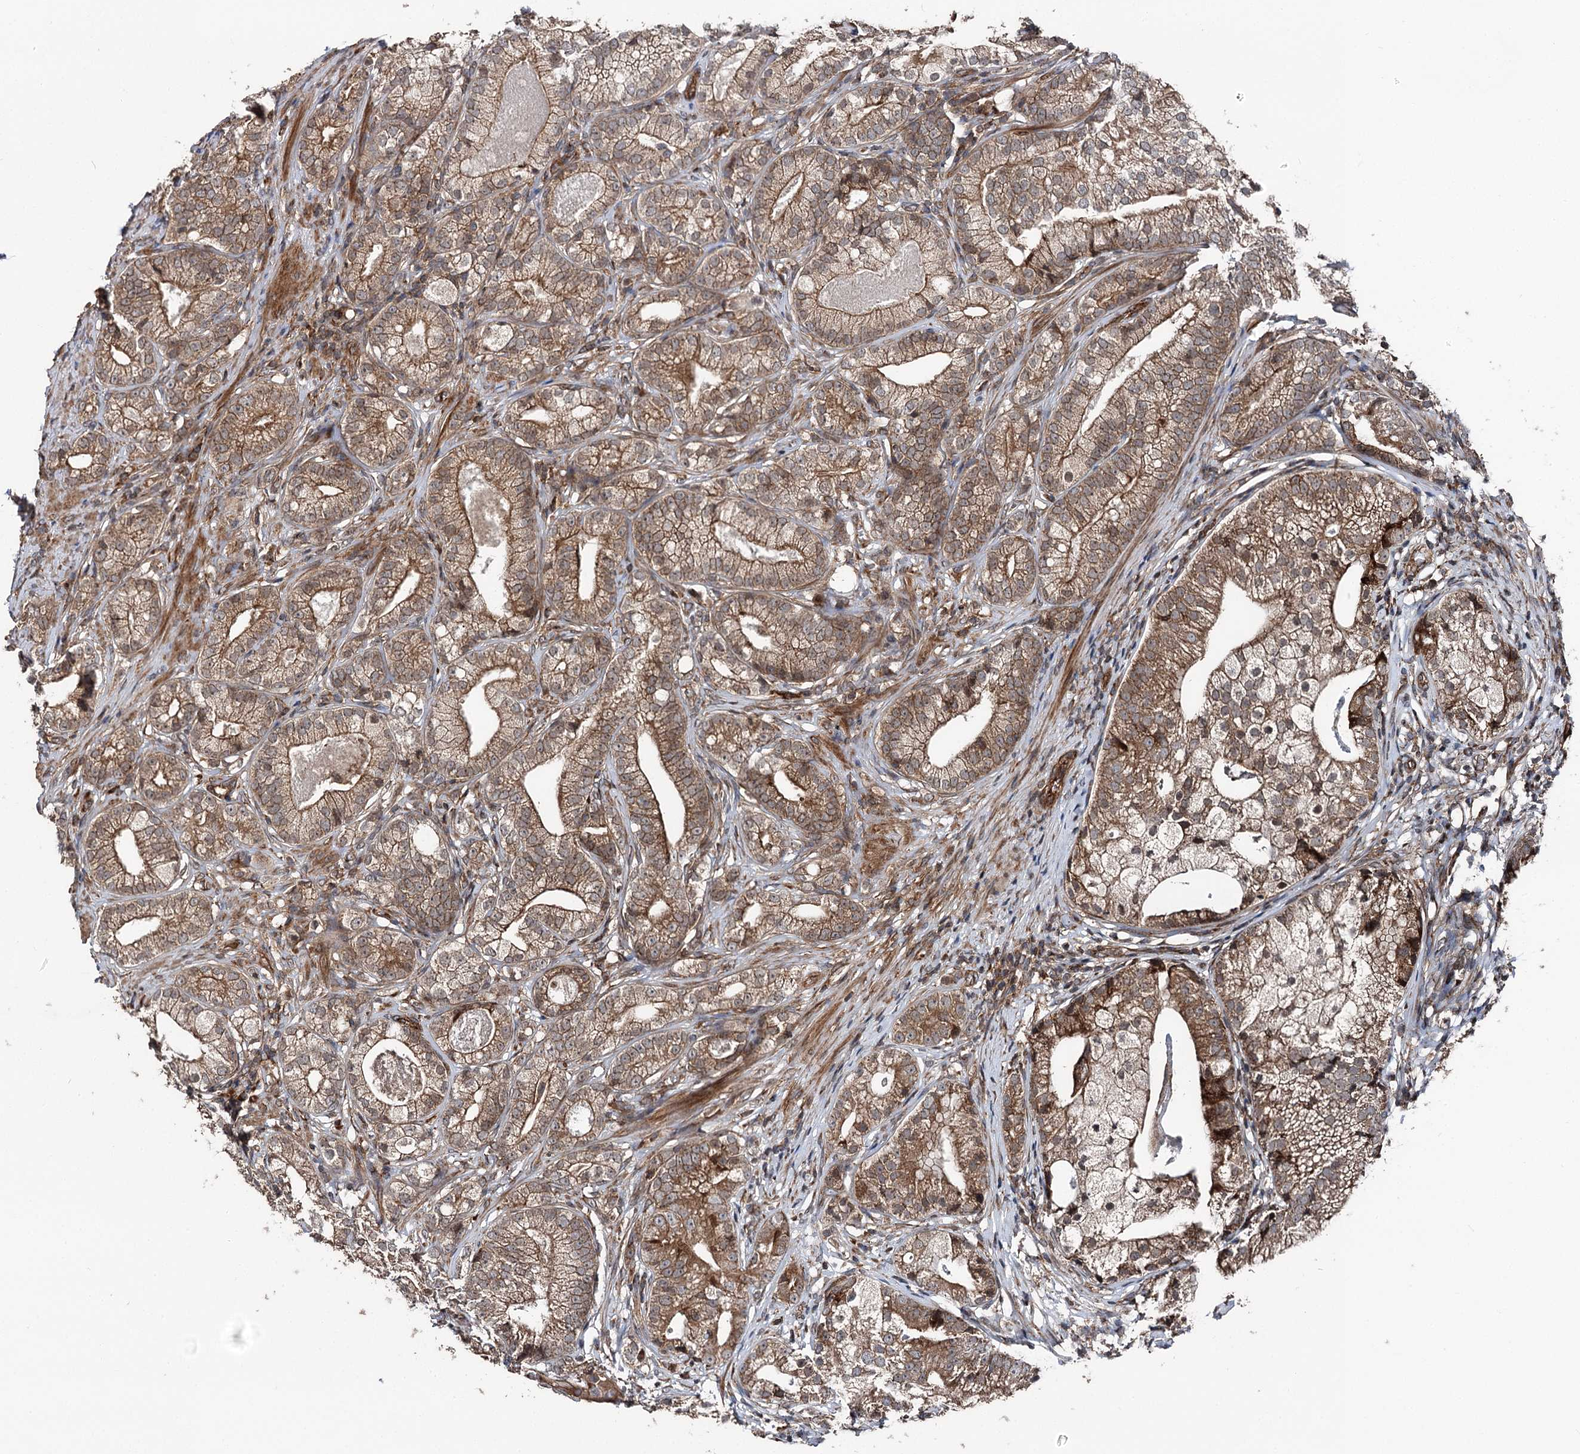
{"staining": {"intensity": "moderate", "quantity": ">75%", "location": "cytoplasmic/membranous"}, "tissue": "prostate cancer", "cell_type": "Tumor cells", "image_type": "cancer", "snomed": [{"axis": "morphology", "description": "Adenocarcinoma, High grade"}, {"axis": "topography", "description": "Prostate"}], "caption": "This photomicrograph displays IHC staining of human high-grade adenocarcinoma (prostate), with medium moderate cytoplasmic/membranous positivity in about >75% of tumor cells.", "gene": "ITFG2", "patient": {"sex": "male", "age": 69}}